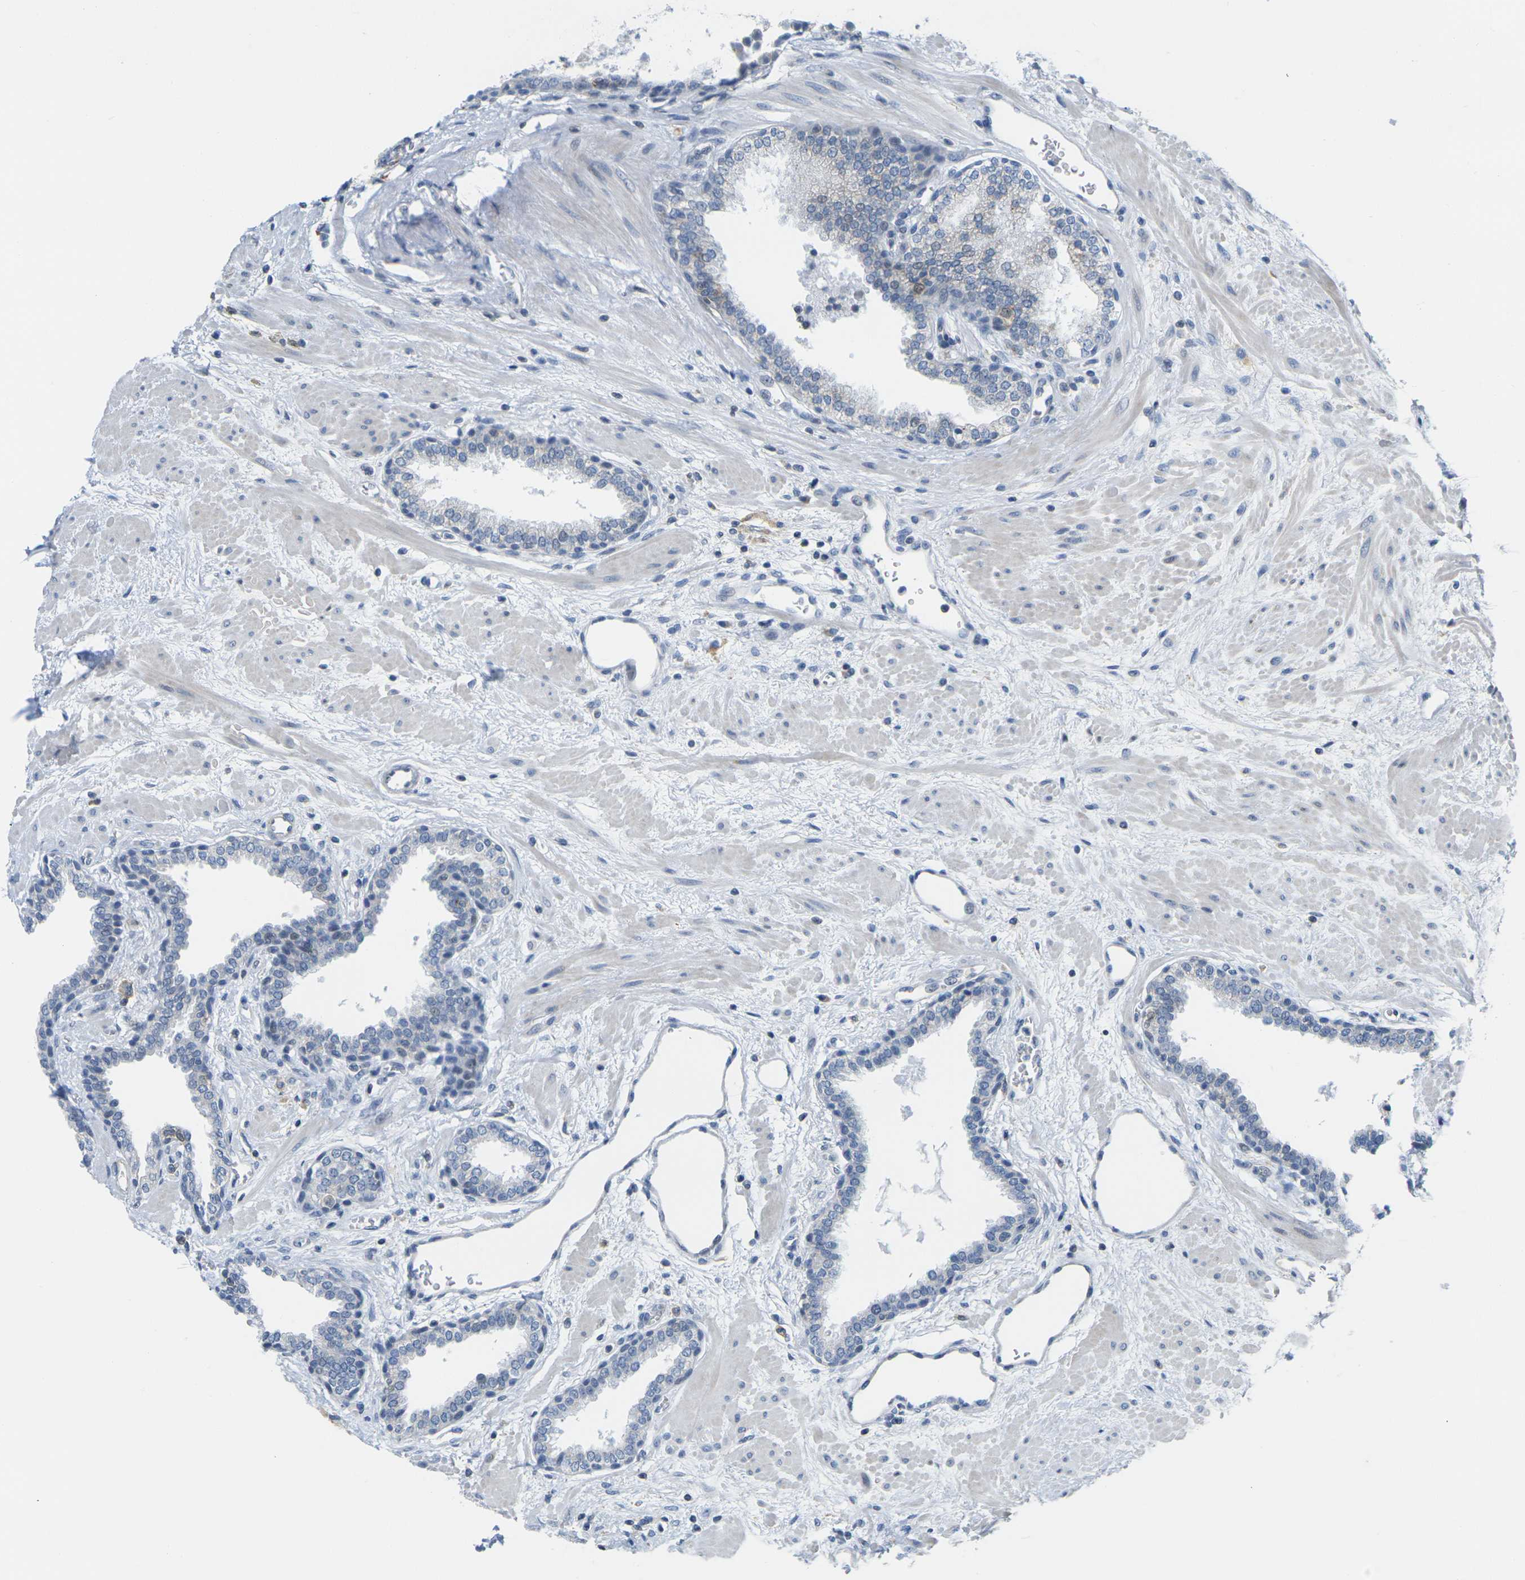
{"staining": {"intensity": "negative", "quantity": "none", "location": "none"}, "tissue": "prostate", "cell_type": "Glandular cells", "image_type": "normal", "snomed": [{"axis": "morphology", "description": "Normal tissue, NOS"}, {"axis": "topography", "description": "Prostate"}], "caption": "The micrograph reveals no staining of glandular cells in benign prostate.", "gene": "OTOF", "patient": {"sex": "male", "age": 51}}